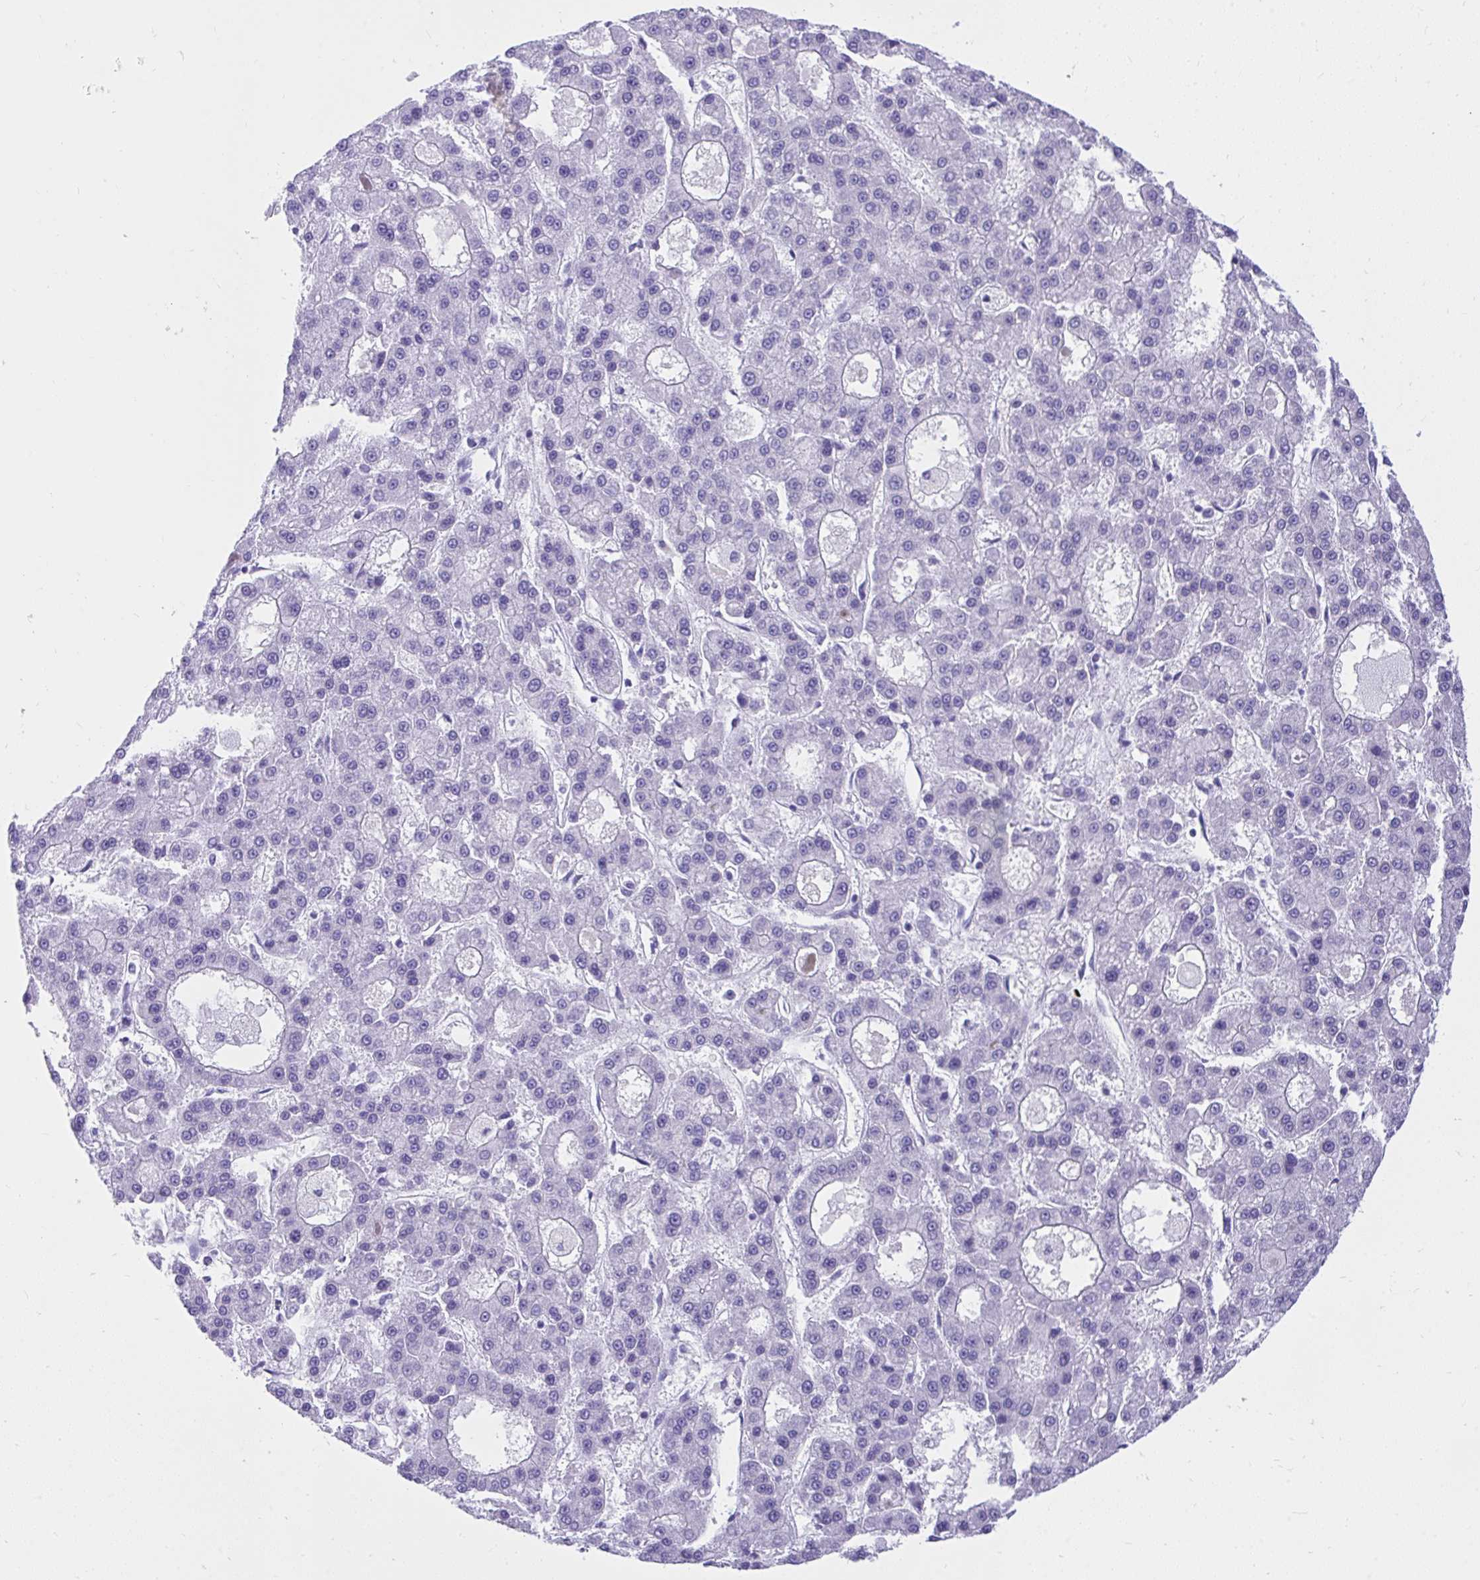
{"staining": {"intensity": "negative", "quantity": "none", "location": "none"}, "tissue": "liver cancer", "cell_type": "Tumor cells", "image_type": "cancer", "snomed": [{"axis": "morphology", "description": "Carcinoma, Hepatocellular, NOS"}, {"axis": "topography", "description": "Liver"}], "caption": "Immunohistochemistry photomicrograph of neoplastic tissue: human liver cancer (hepatocellular carcinoma) stained with DAB reveals no significant protein staining in tumor cells.", "gene": "KCNN4", "patient": {"sex": "male", "age": 70}}